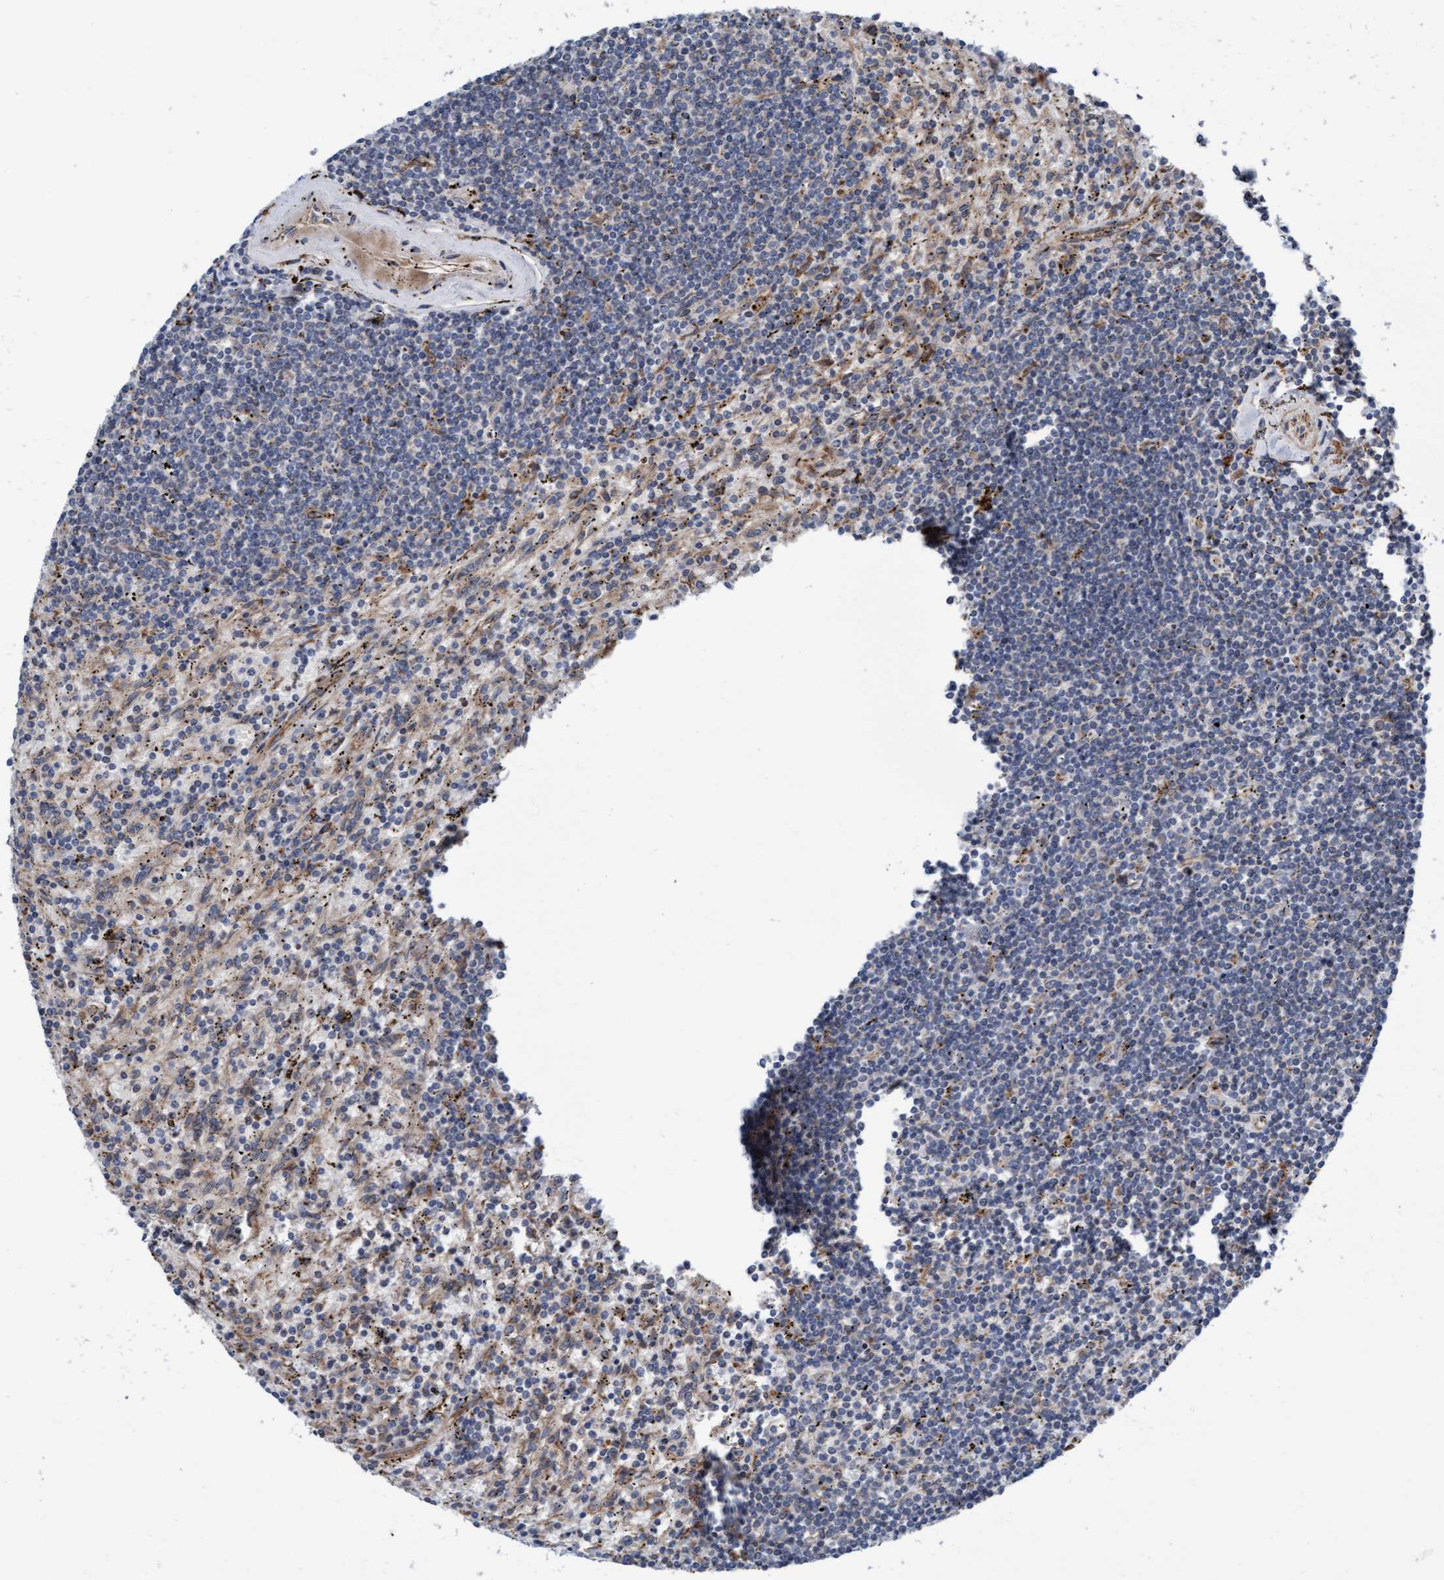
{"staining": {"intensity": "negative", "quantity": "none", "location": "none"}, "tissue": "lymphoma", "cell_type": "Tumor cells", "image_type": "cancer", "snomed": [{"axis": "morphology", "description": "Malignant lymphoma, non-Hodgkin's type, Low grade"}, {"axis": "topography", "description": "Spleen"}], "caption": "DAB (3,3'-diaminobenzidine) immunohistochemical staining of human lymphoma reveals no significant positivity in tumor cells.", "gene": "RAP1GAP2", "patient": {"sex": "male", "age": 76}}